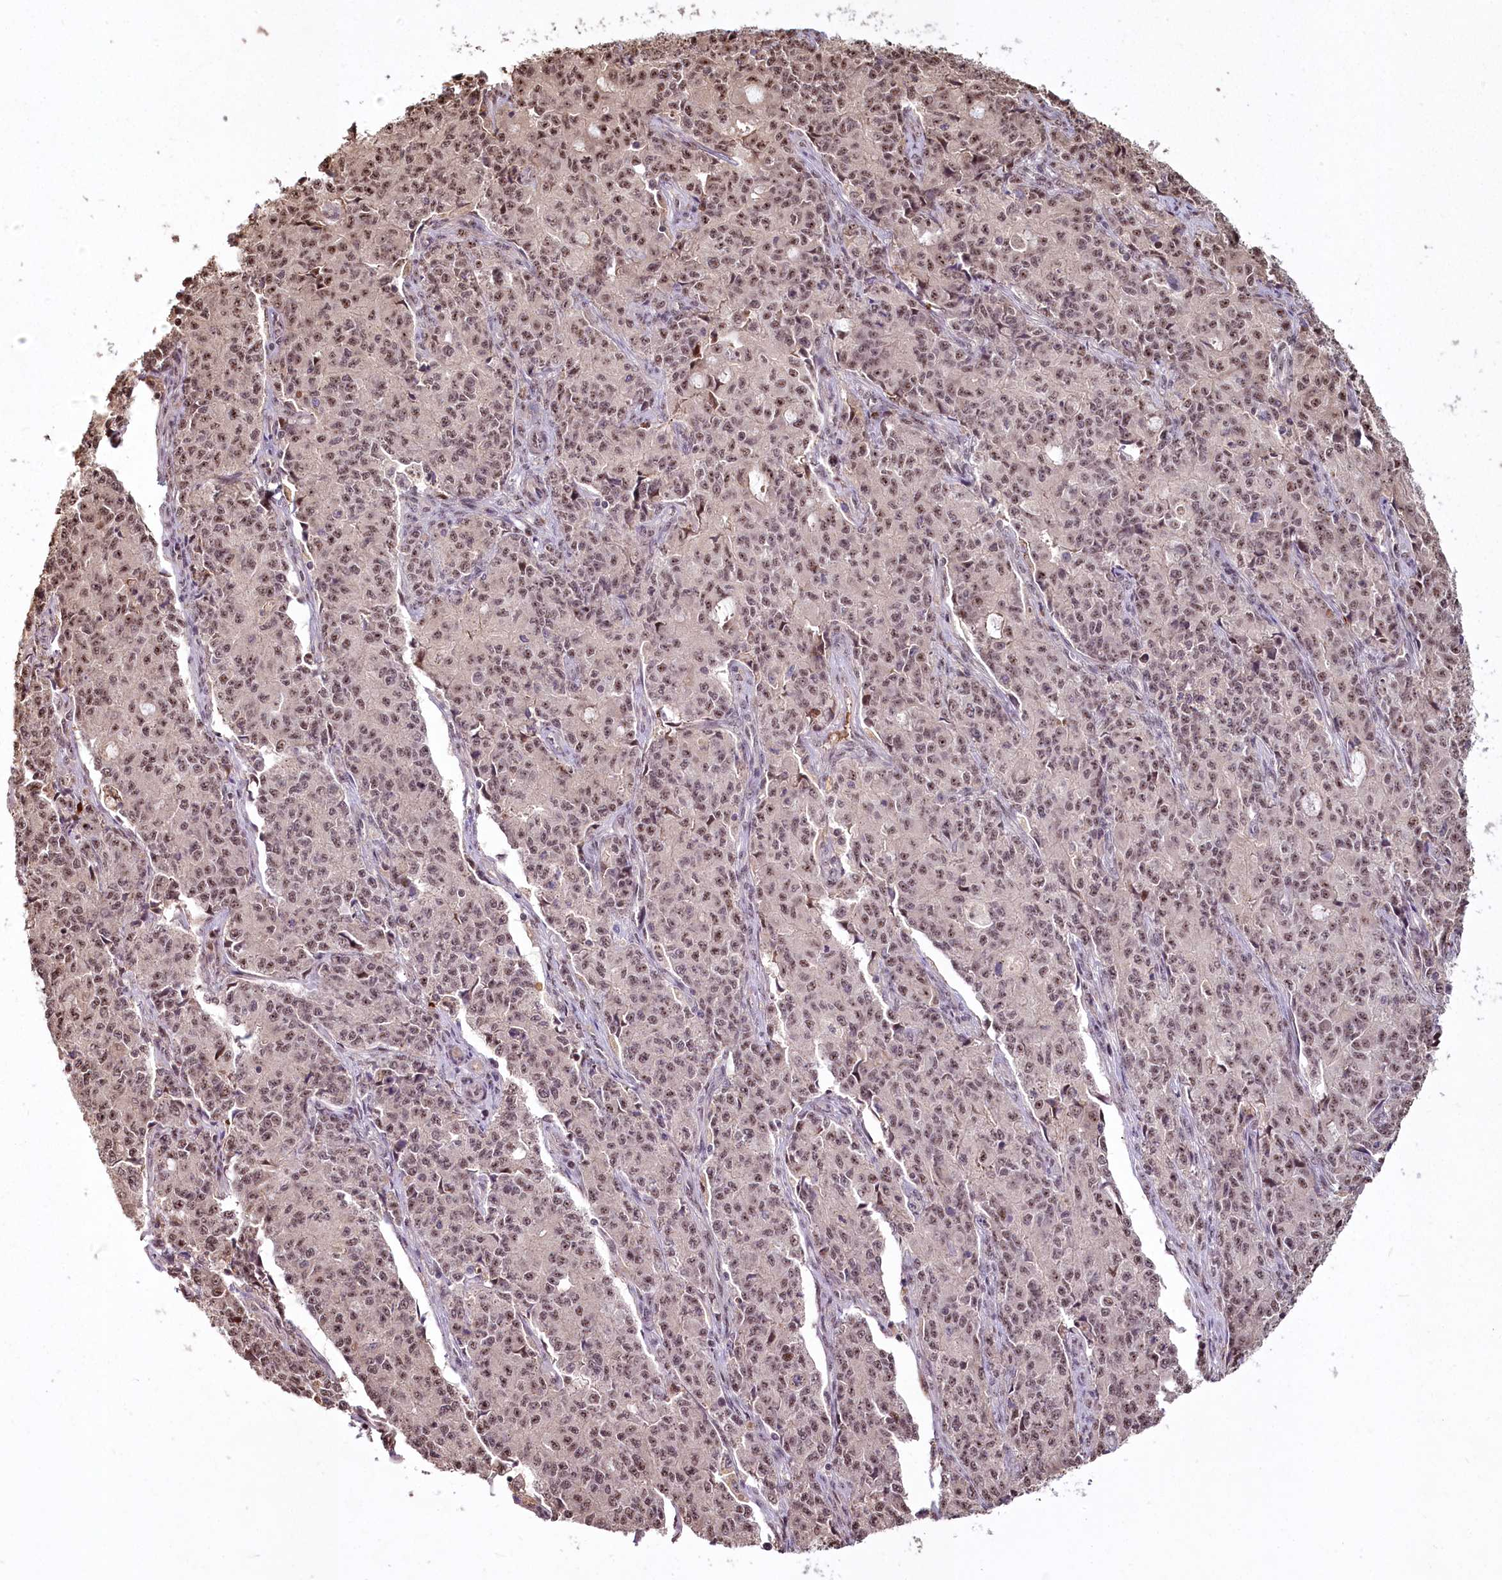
{"staining": {"intensity": "weak", "quantity": ">75%", "location": "nuclear"}, "tissue": "endometrial cancer", "cell_type": "Tumor cells", "image_type": "cancer", "snomed": [{"axis": "morphology", "description": "Adenocarcinoma, NOS"}, {"axis": "topography", "description": "Endometrium"}], "caption": "Endometrial adenocarcinoma tissue displays weak nuclear positivity in about >75% of tumor cells", "gene": "PYROXD1", "patient": {"sex": "female", "age": 50}}